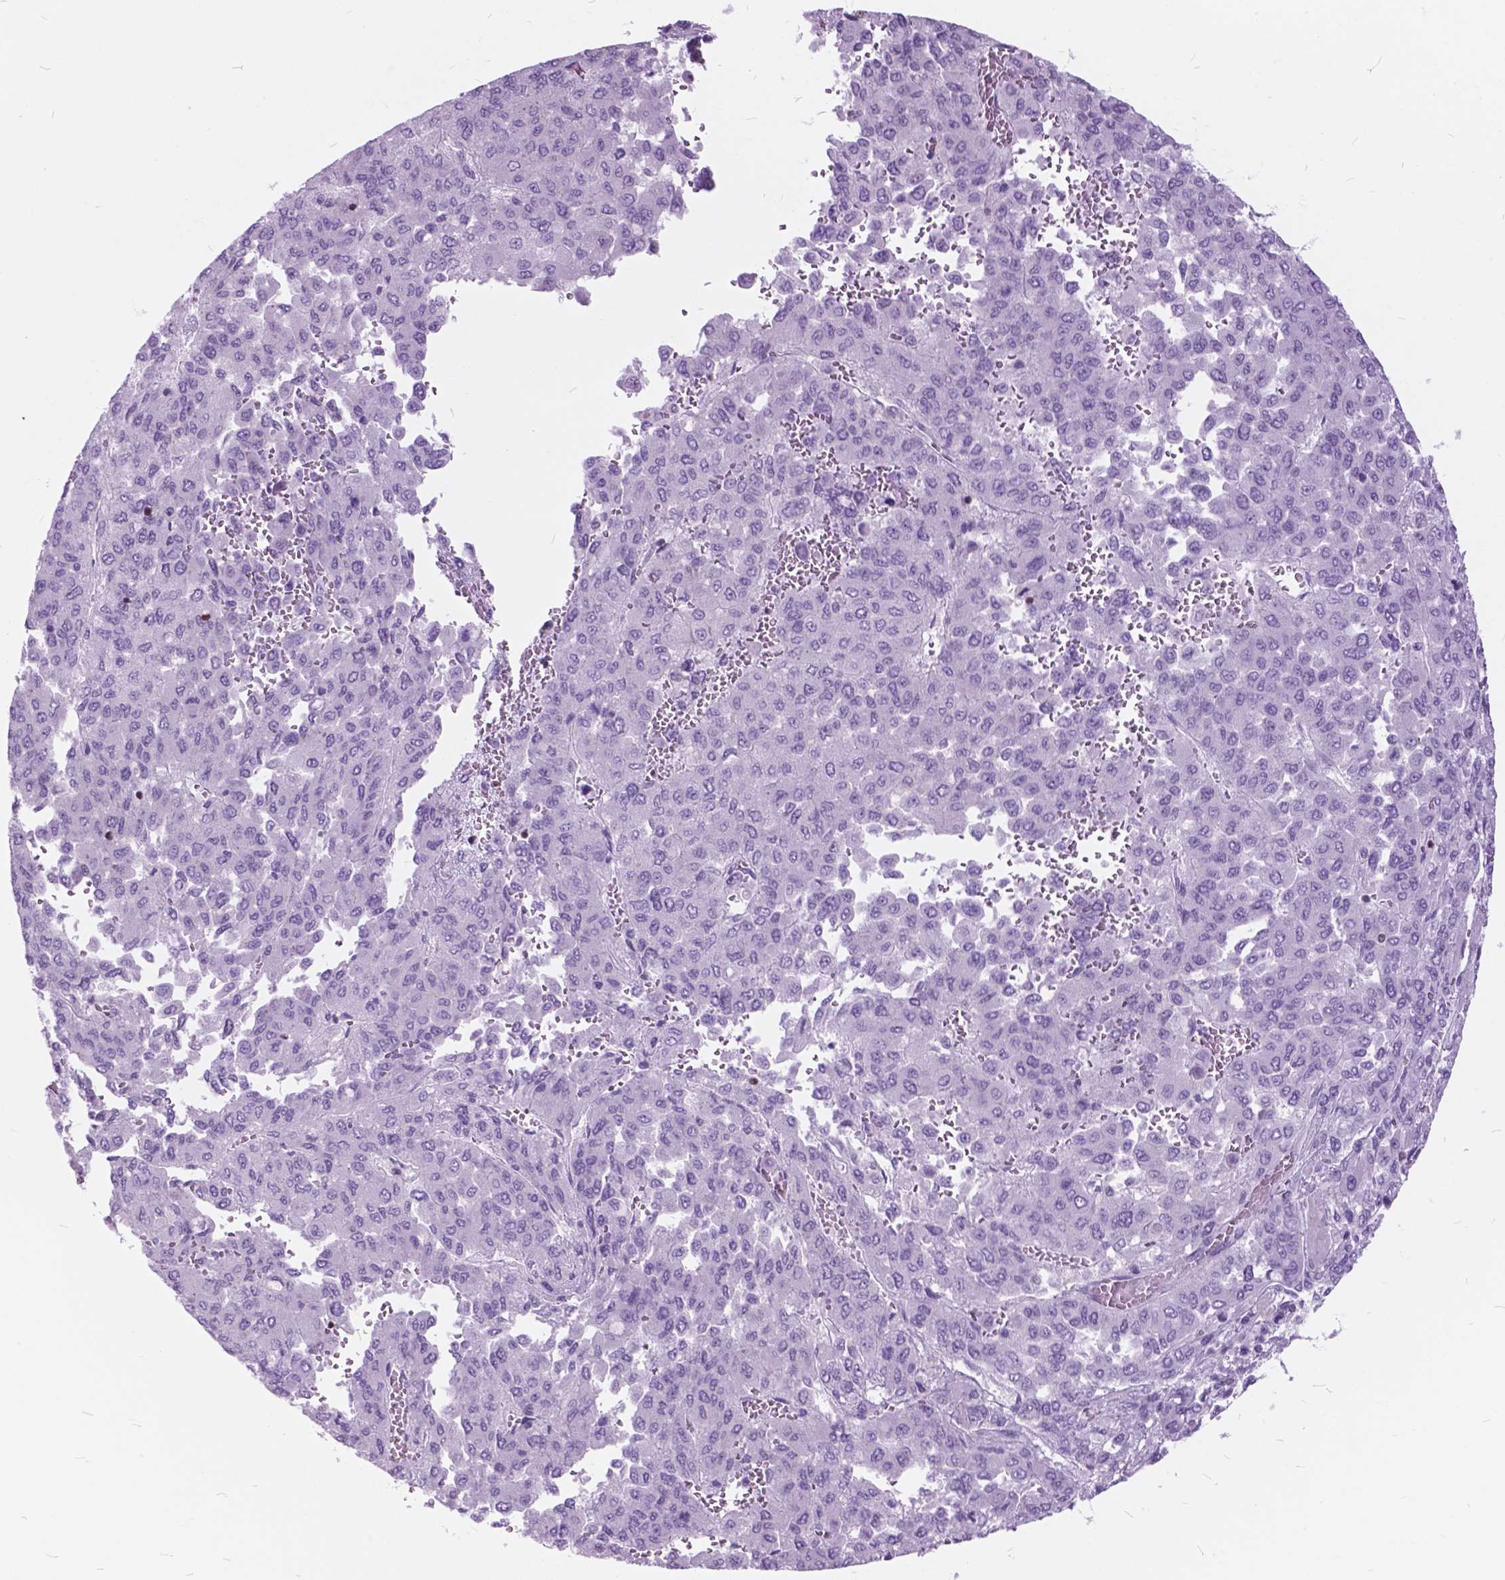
{"staining": {"intensity": "negative", "quantity": "none", "location": "none"}, "tissue": "liver cancer", "cell_type": "Tumor cells", "image_type": "cancer", "snomed": [{"axis": "morphology", "description": "Carcinoma, Hepatocellular, NOS"}, {"axis": "topography", "description": "Liver"}], "caption": "A photomicrograph of human hepatocellular carcinoma (liver) is negative for staining in tumor cells. (DAB (3,3'-diaminobenzidine) immunohistochemistry (IHC) visualized using brightfield microscopy, high magnification).", "gene": "SP140", "patient": {"sex": "female", "age": 41}}